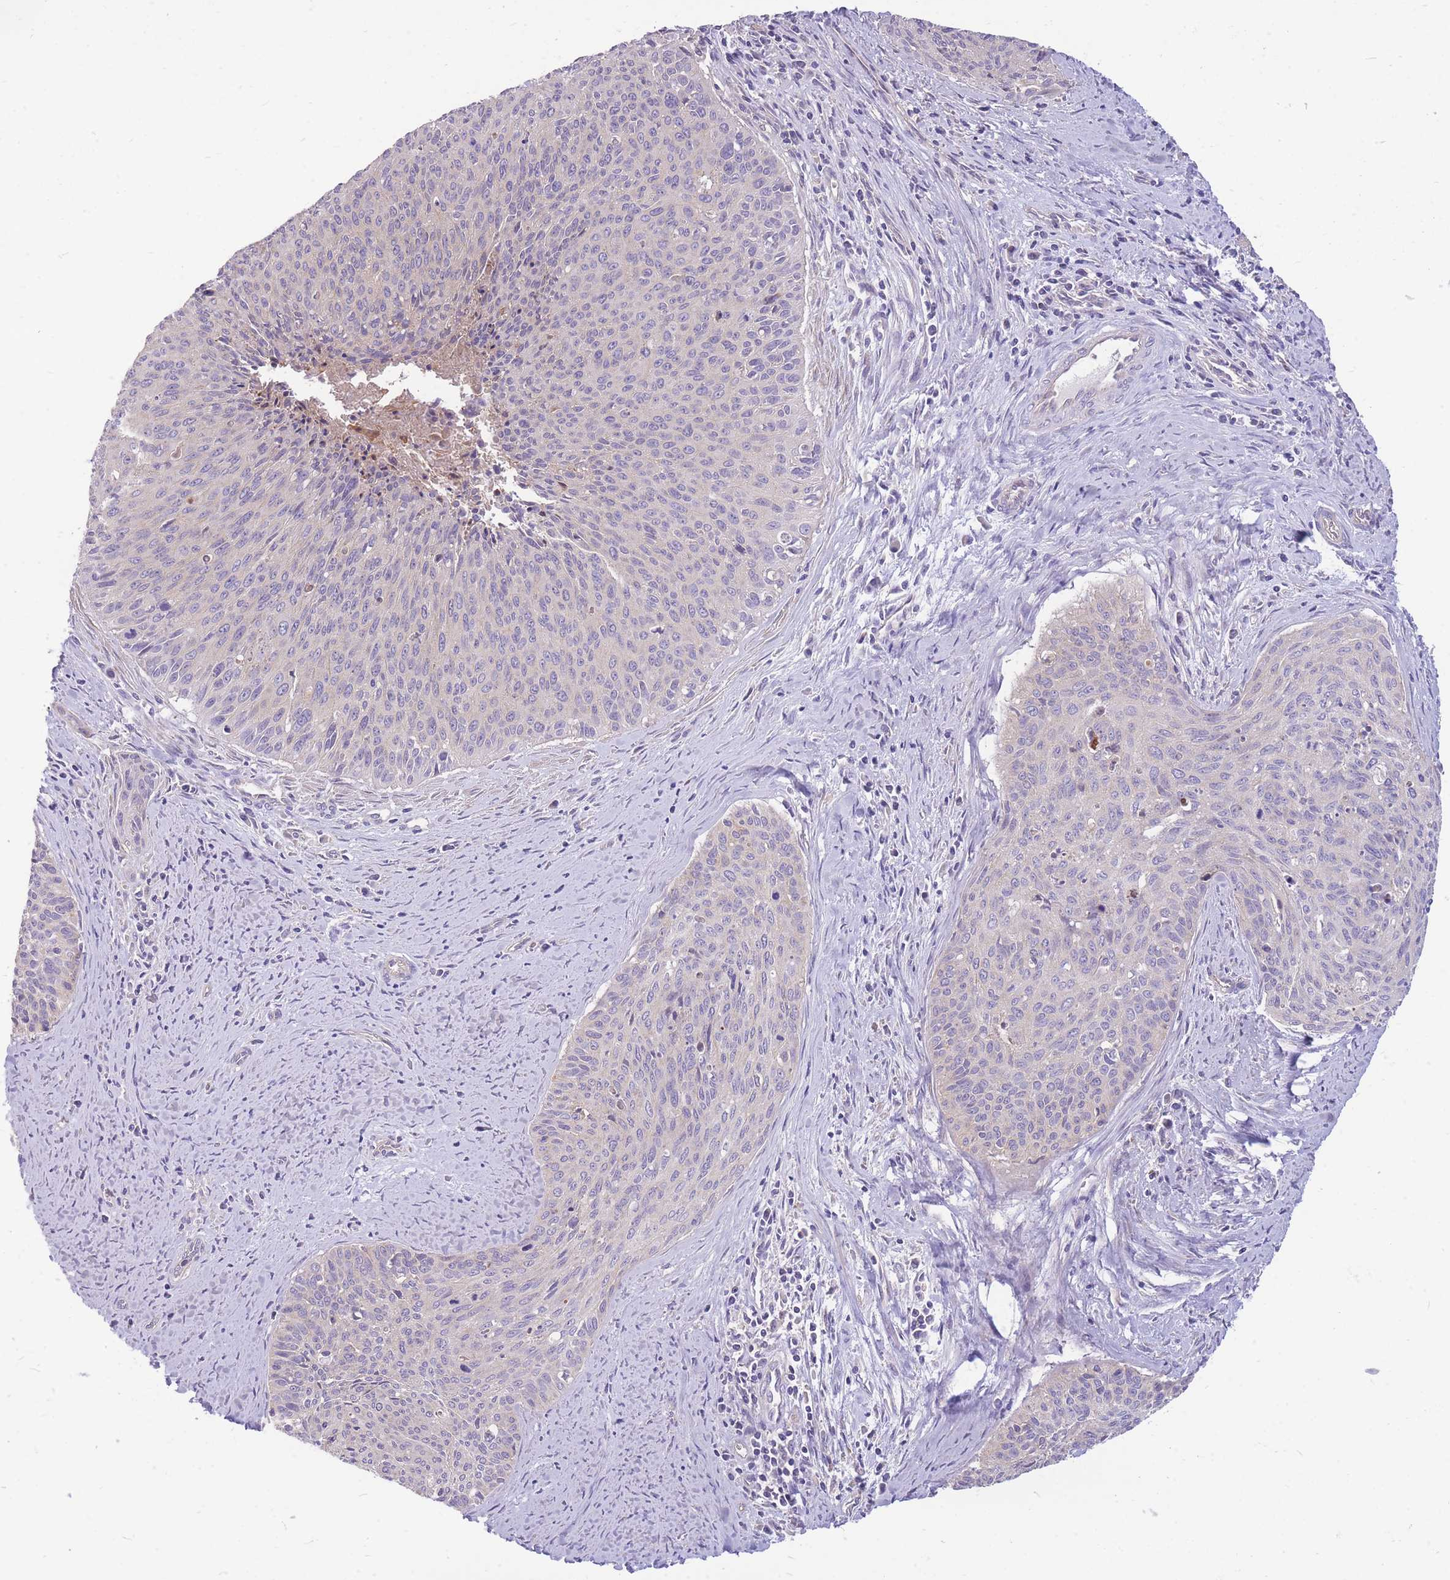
{"staining": {"intensity": "negative", "quantity": "none", "location": "none"}, "tissue": "cervical cancer", "cell_type": "Tumor cells", "image_type": "cancer", "snomed": [{"axis": "morphology", "description": "Squamous cell carcinoma, NOS"}, {"axis": "topography", "description": "Cervix"}], "caption": "IHC histopathology image of neoplastic tissue: cervical squamous cell carcinoma stained with DAB shows no significant protein expression in tumor cells. Brightfield microscopy of IHC stained with DAB (brown) and hematoxylin (blue), captured at high magnification.", "gene": "OR5T1", "patient": {"sex": "female", "age": 55}}